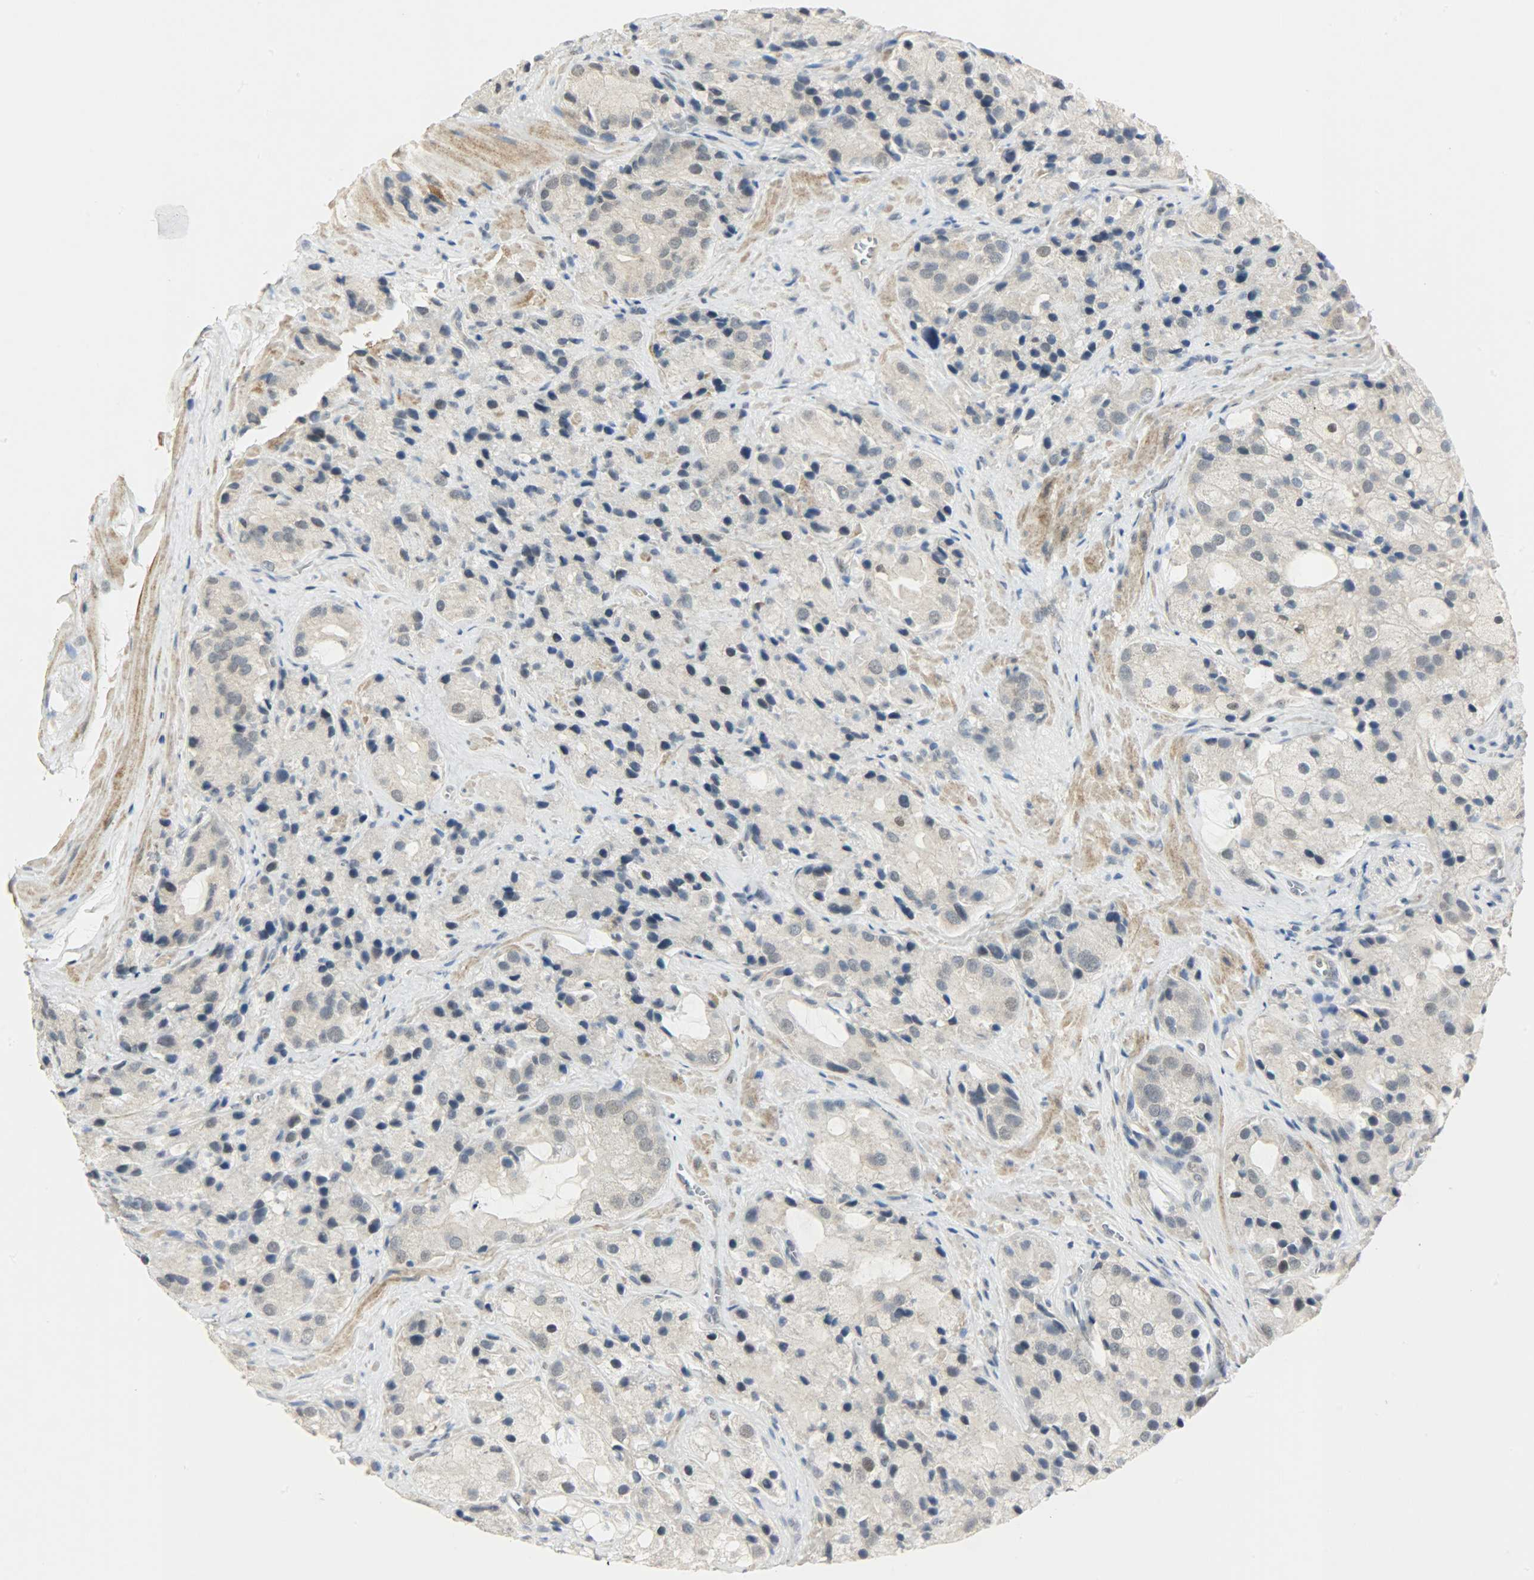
{"staining": {"intensity": "weak", "quantity": "25%-75%", "location": "cytoplasmic/membranous,nuclear"}, "tissue": "prostate cancer", "cell_type": "Tumor cells", "image_type": "cancer", "snomed": [{"axis": "morphology", "description": "Adenocarcinoma, High grade"}, {"axis": "topography", "description": "Prostate"}], "caption": "The photomicrograph shows a brown stain indicating the presence of a protein in the cytoplasmic/membranous and nuclear of tumor cells in adenocarcinoma (high-grade) (prostate). Using DAB (brown) and hematoxylin (blue) stains, captured at high magnification using brightfield microscopy.", "gene": "PPARG", "patient": {"sex": "male", "age": 70}}